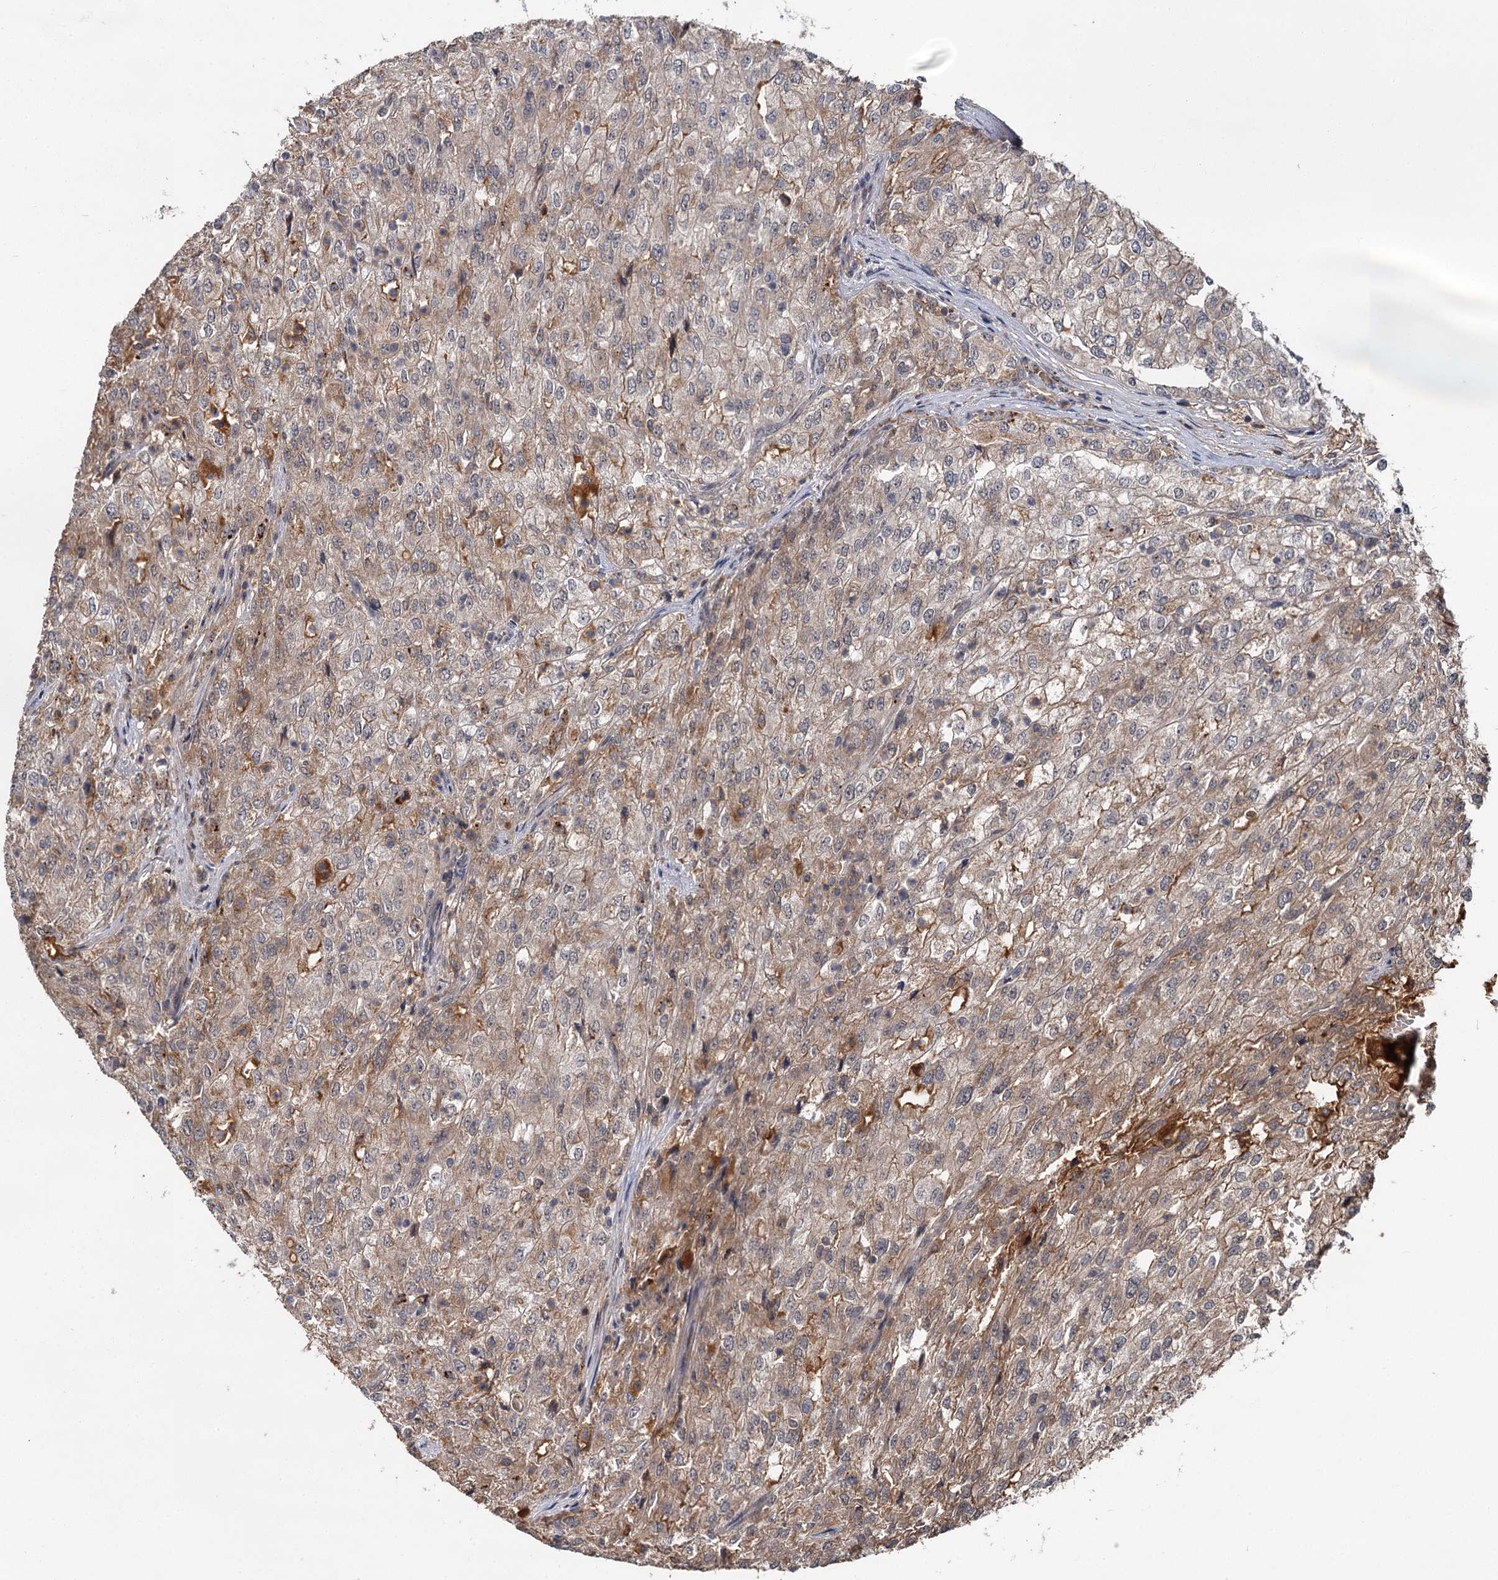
{"staining": {"intensity": "moderate", "quantity": "<25%", "location": "cytoplasmic/membranous"}, "tissue": "renal cancer", "cell_type": "Tumor cells", "image_type": "cancer", "snomed": [{"axis": "morphology", "description": "Adenocarcinoma, NOS"}, {"axis": "topography", "description": "Kidney"}], "caption": "Renal cancer stained with DAB (3,3'-diaminobenzidine) immunohistochemistry displays low levels of moderate cytoplasmic/membranous staining in approximately <25% of tumor cells.", "gene": "MBD6", "patient": {"sex": "female", "age": 54}}